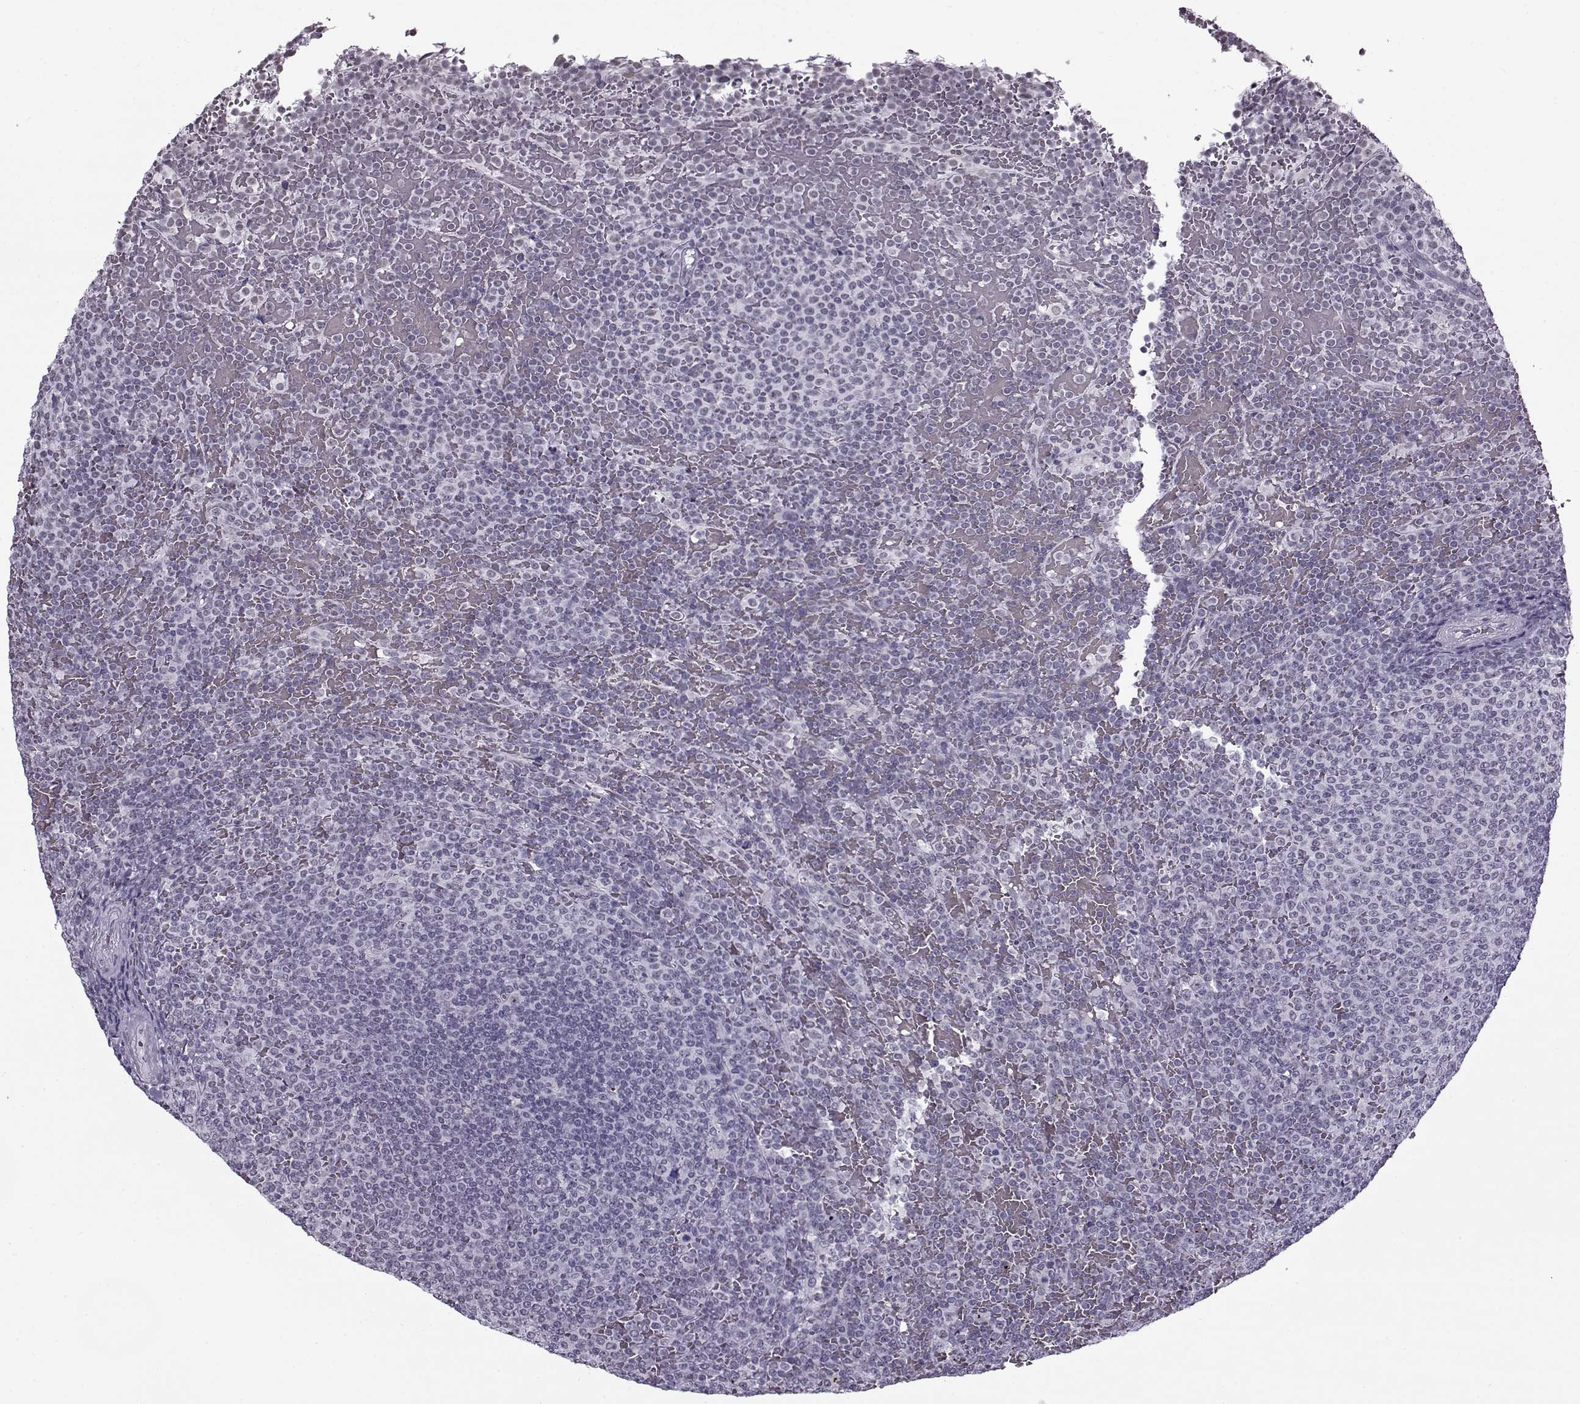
{"staining": {"intensity": "negative", "quantity": "none", "location": "none"}, "tissue": "lymphoma", "cell_type": "Tumor cells", "image_type": "cancer", "snomed": [{"axis": "morphology", "description": "Malignant lymphoma, non-Hodgkin's type, Low grade"}, {"axis": "topography", "description": "Spleen"}], "caption": "DAB immunohistochemical staining of malignant lymphoma, non-Hodgkin's type (low-grade) exhibits no significant positivity in tumor cells.", "gene": "PRMT8", "patient": {"sex": "female", "age": 77}}